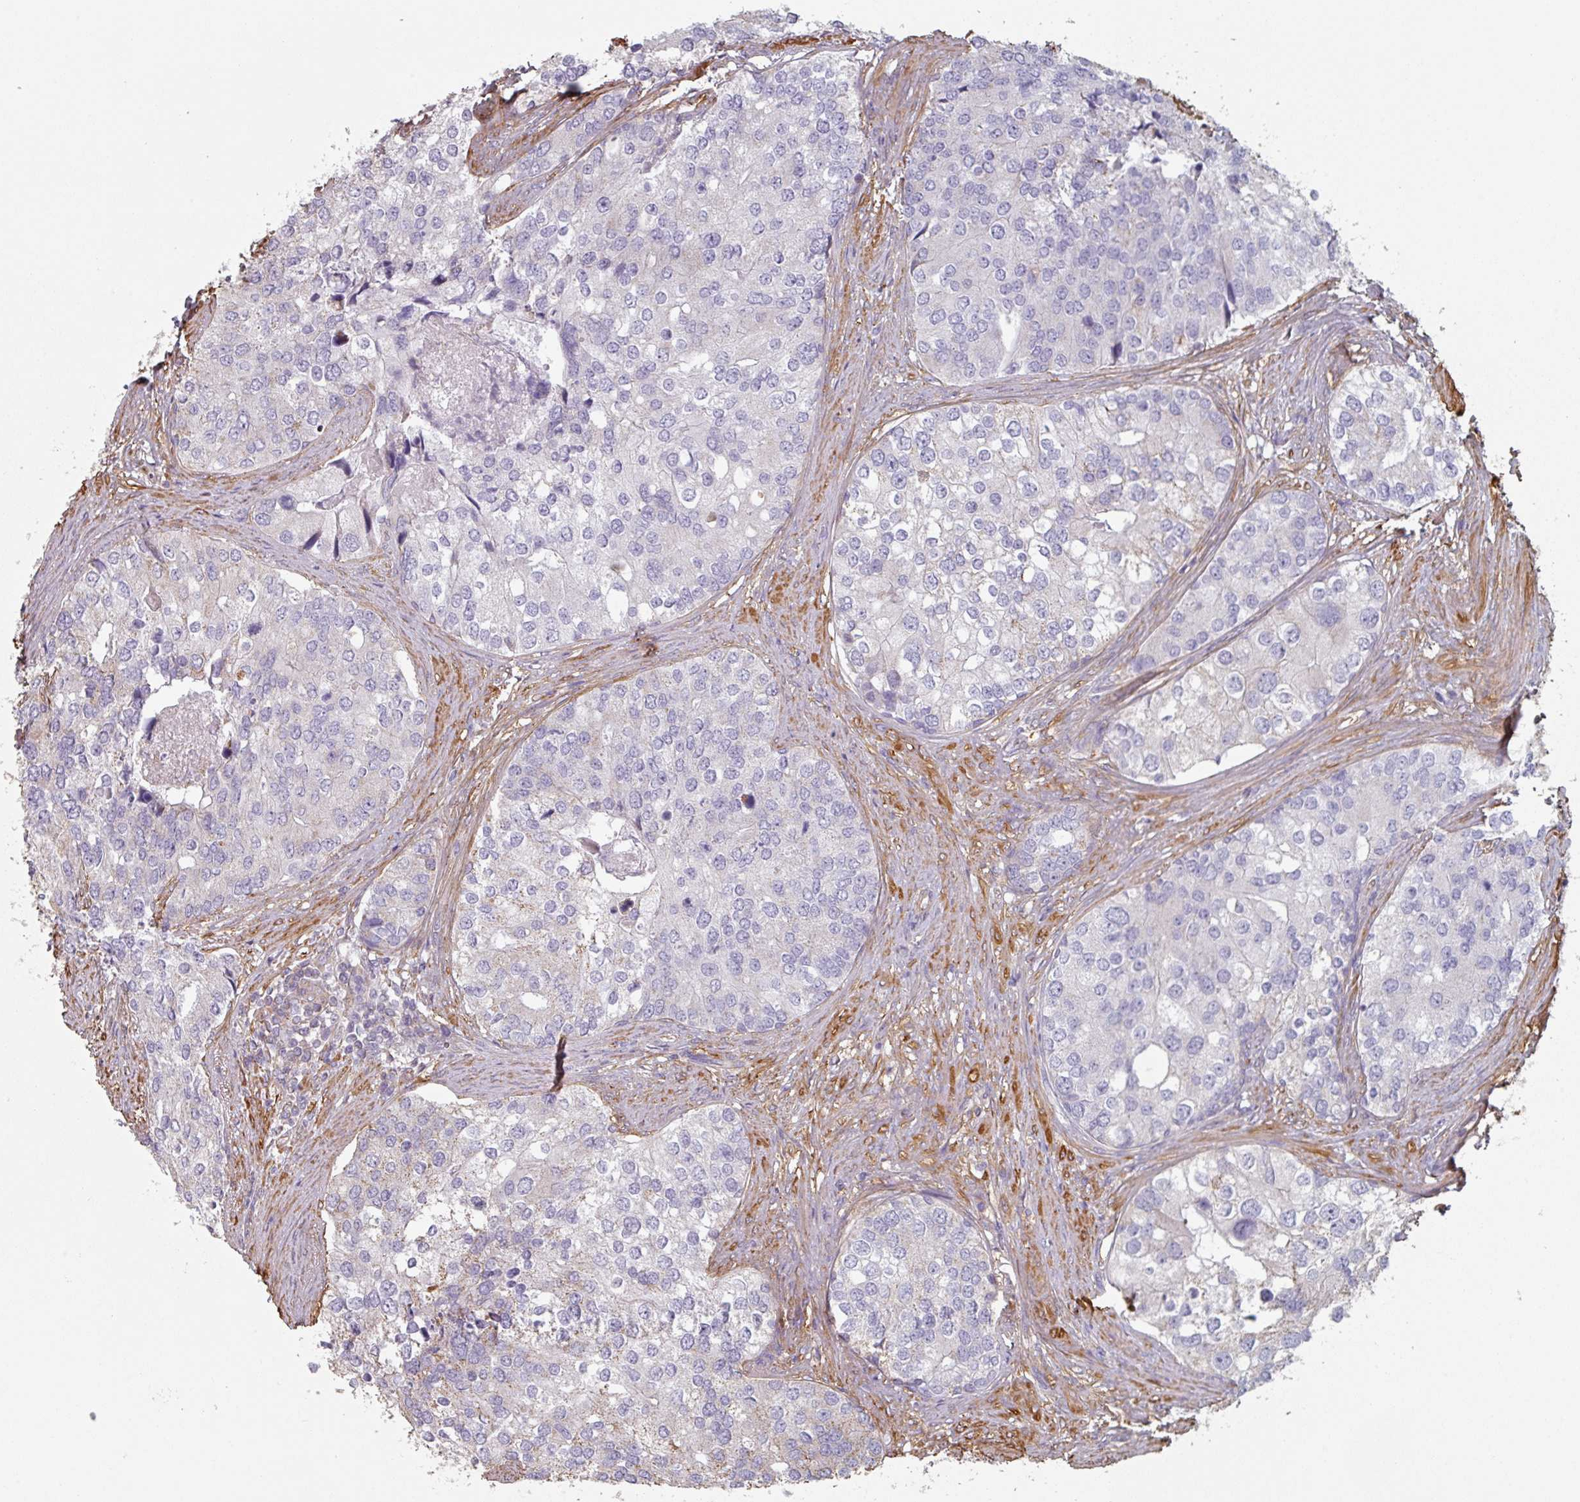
{"staining": {"intensity": "negative", "quantity": "none", "location": "none"}, "tissue": "prostate cancer", "cell_type": "Tumor cells", "image_type": "cancer", "snomed": [{"axis": "morphology", "description": "Adenocarcinoma, High grade"}, {"axis": "topography", "description": "Prostate"}], "caption": "A histopathology image of high-grade adenocarcinoma (prostate) stained for a protein displays no brown staining in tumor cells.", "gene": "GSTA4", "patient": {"sex": "male", "age": 62}}